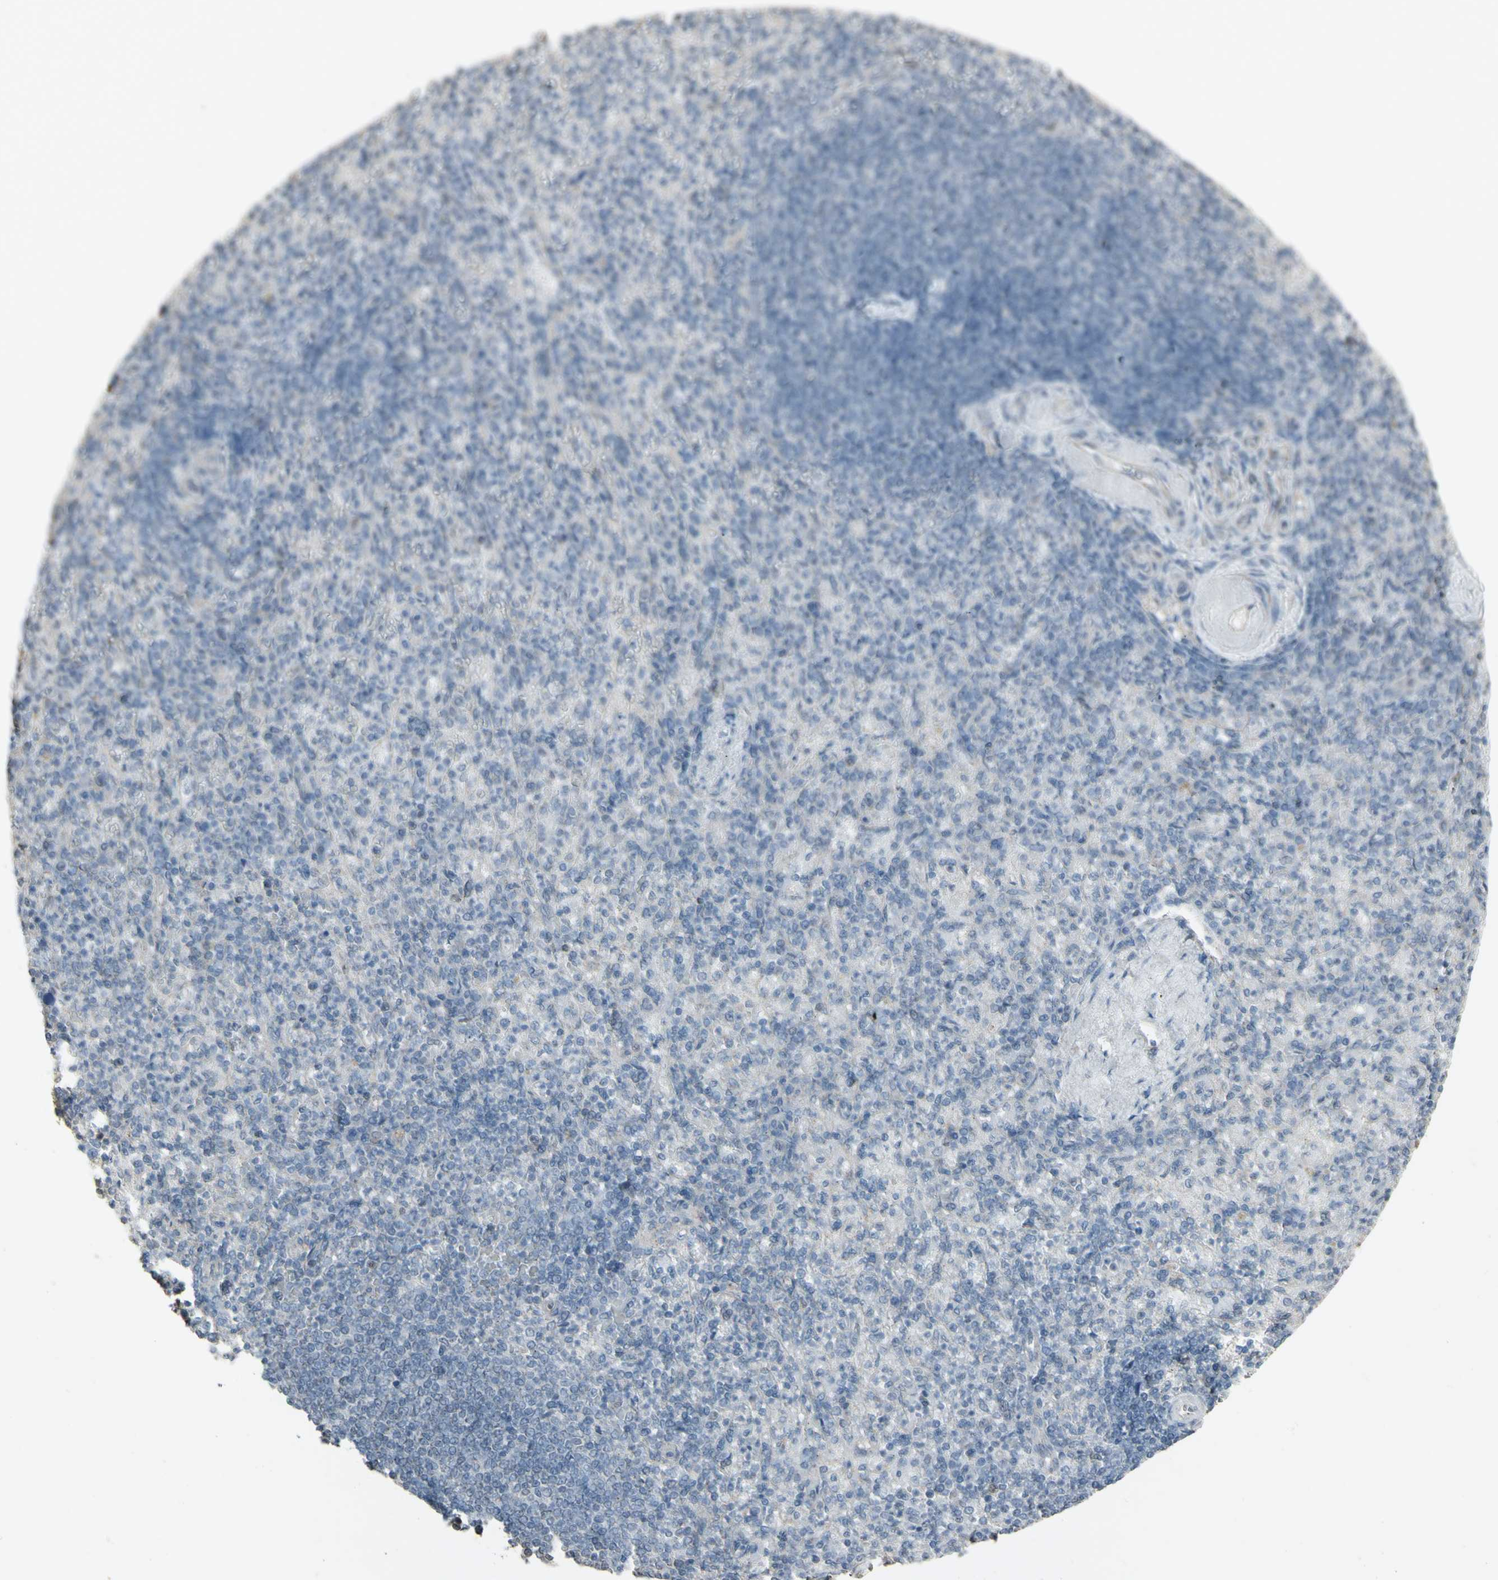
{"staining": {"intensity": "negative", "quantity": "none", "location": "none"}, "tissue": "spleen", "cell_type": "Cells in red pulp", "image_type": "normal", "snomed": [{"axis": "morphology", "description": "Normal tissue, NOS"}, {"axis": "topography", "description": "Spleen"}], "caption": "Immunohistochemistry (IHC) image of normal spleen: human spleen stained with DAB demonstrates no significant protein positivity in cells in red pulp. (DAB immunohistochemistry (IHC), high magnification).", "gene": "ENSG00000285526", "patient": {"sex": "female", "age": 74}}